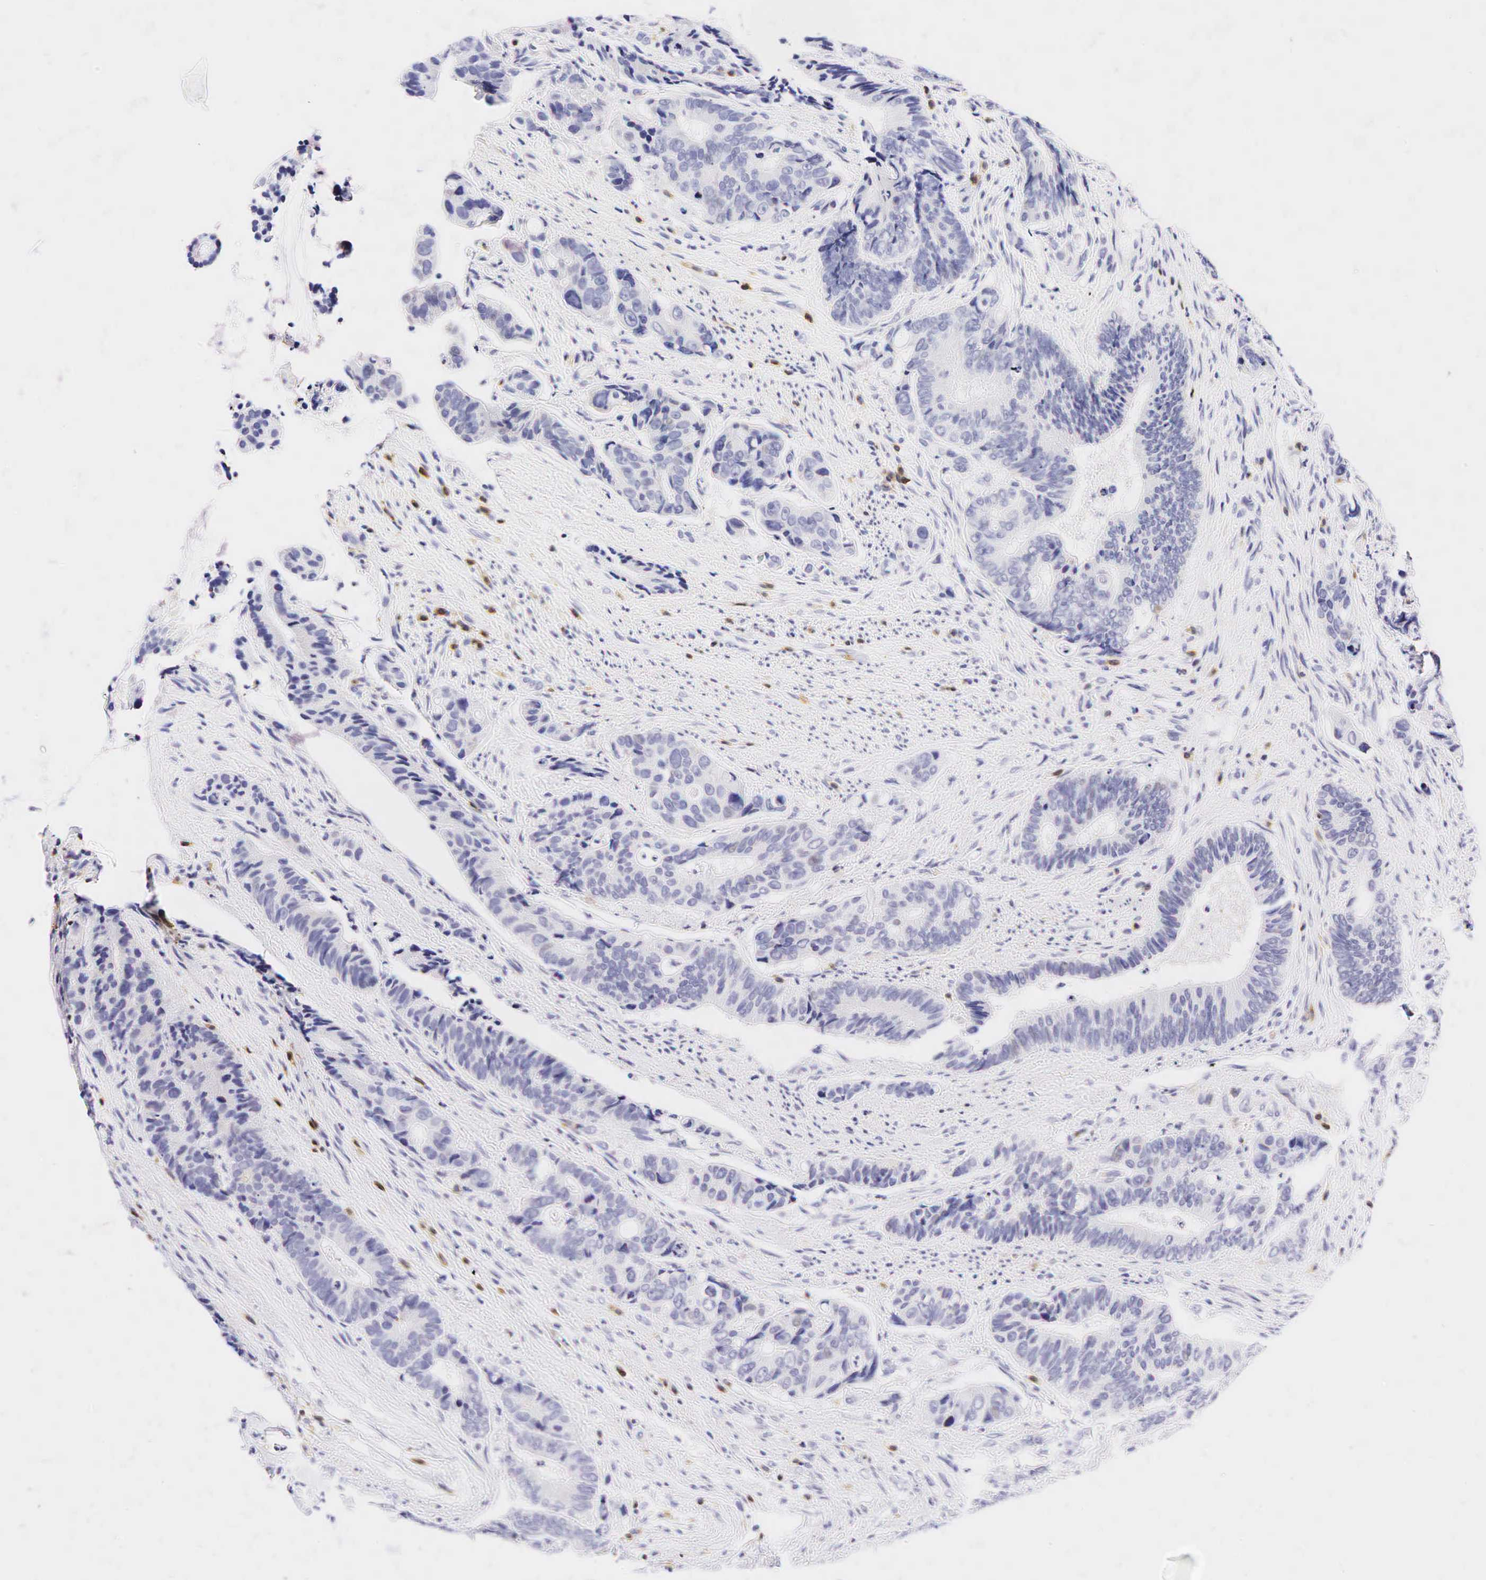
{"staining": {"intensity": "negative", "quantity": "none", "location": "none"}, "tissue": "colorectal cancer", "cell_type": "Tumor cells", "image_type": "cancer", "snomed": [{"axis": "morphology", "description": "Adenocarcinoma, NOS"}, {"axis": "topography", "description": "Colon"}], "caption": "Immunohistochemistry (IHC) of human colorectal adenocarcinoma shows no staining in tumor cells.", "gene": "CD3E", "patient": {"sex": "male", "age": 56}}